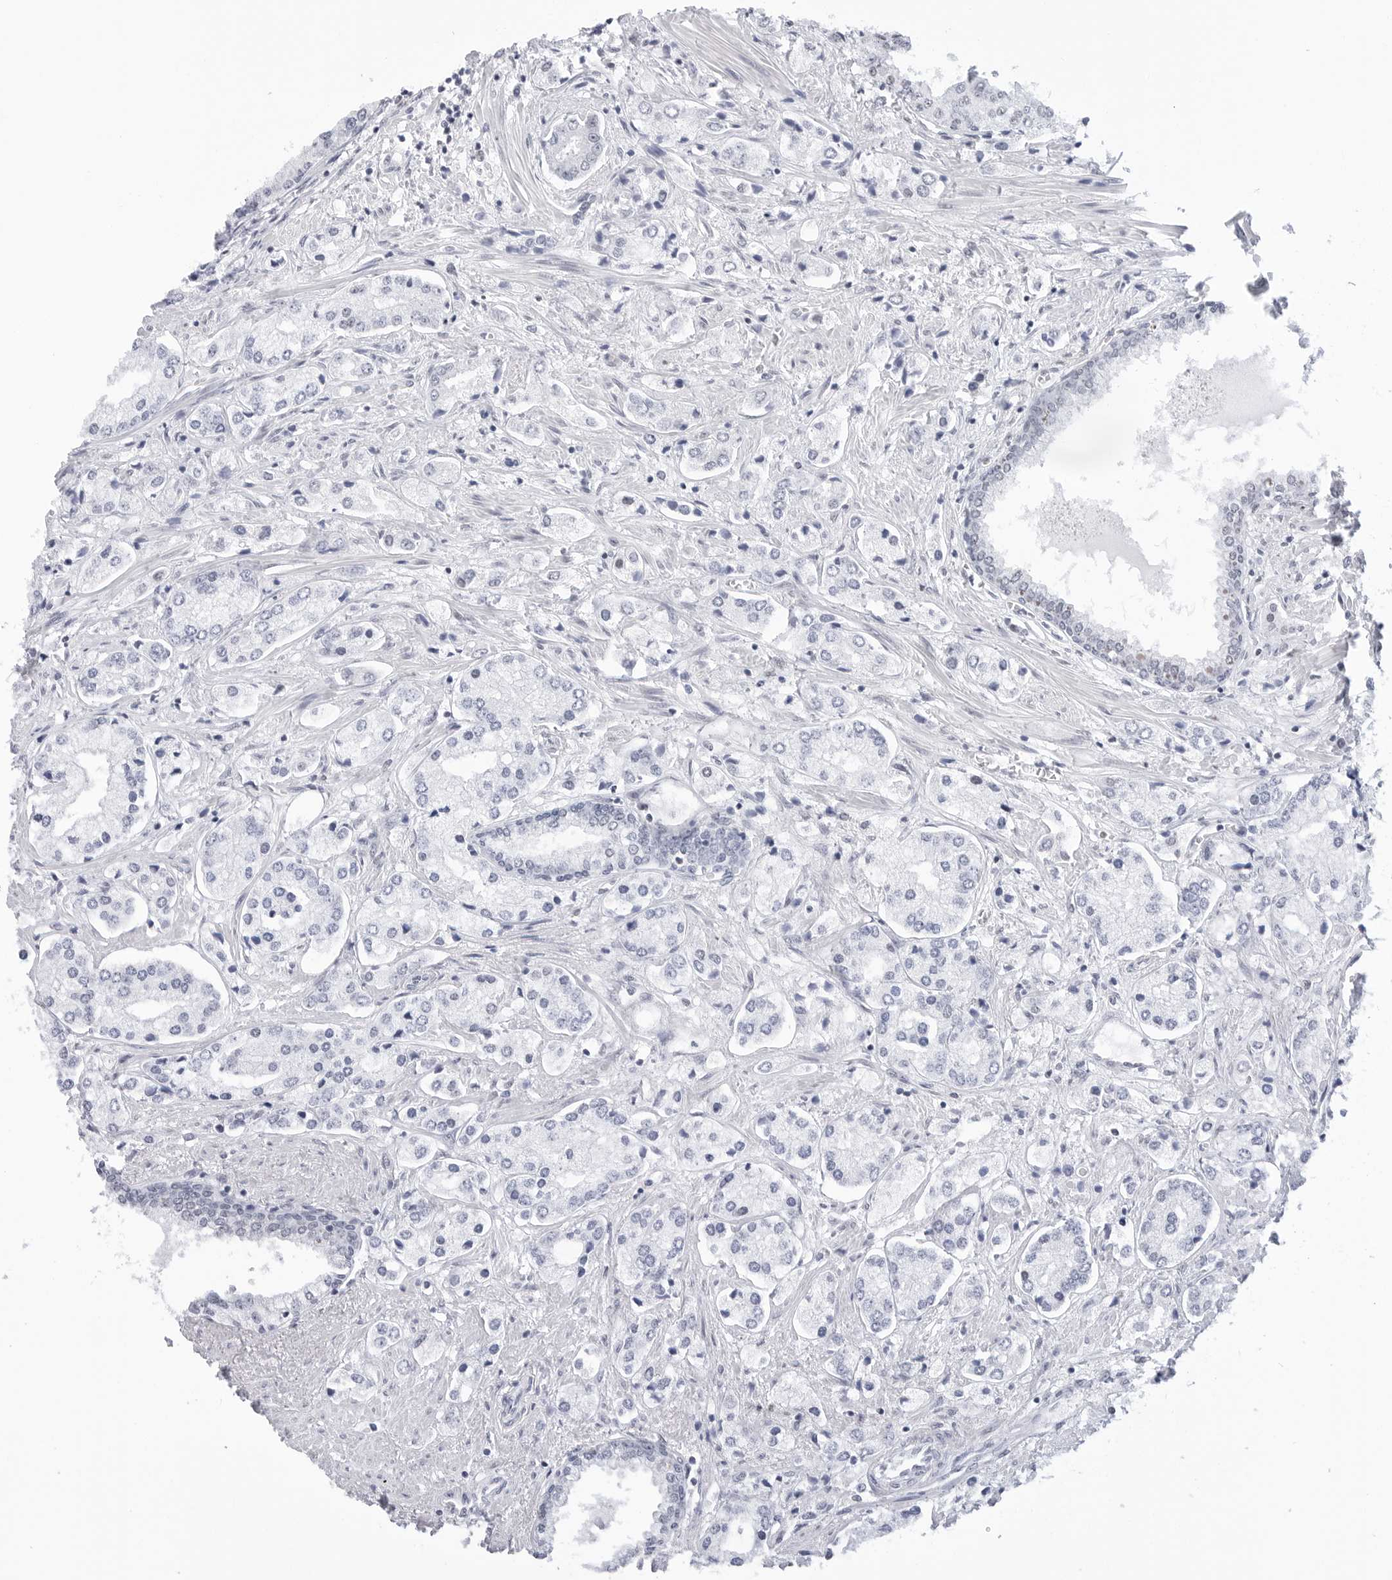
{"staining": {"intensity": "negative", "quantity": "none", "location": "none"}, "tissue": "prostate cancer", "cell_type": "Tumor cells", "image_type": "cancer", "snomed": [{"axis": "morphology", "description": "Adenocarcinoma, High grade"}, {"axis": "topography", "description": "Prostate"}], "caption": "The immunohistochemistry (IHC) micrograph has no significant expression in tumor cells of high-grade adenocarcinoma (prostate) tissue.", "gene": "C1orf162", "patient": {"sex": "male", "age": 66}}